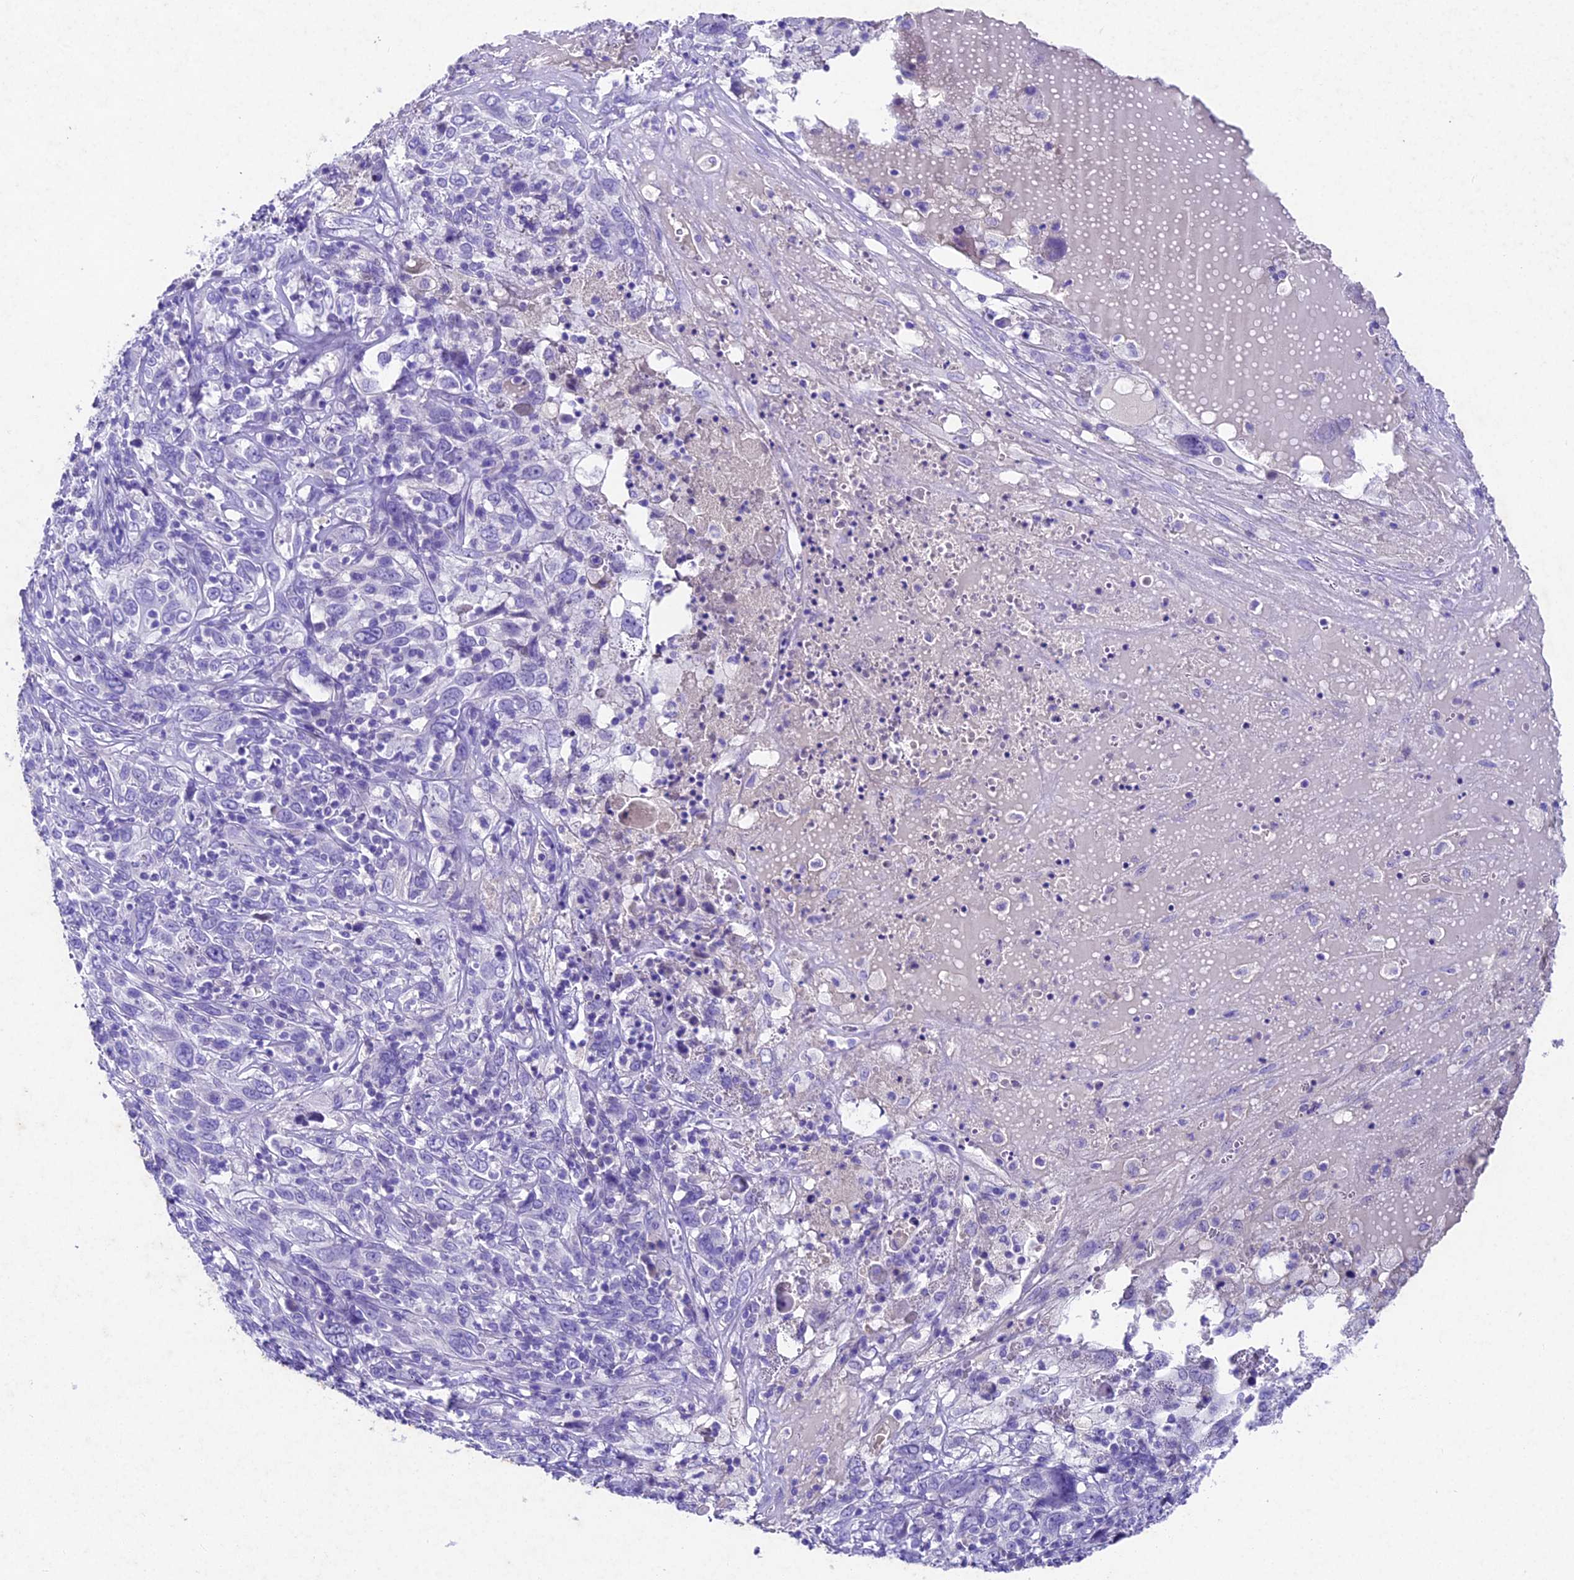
{"staining": {"intensity": "negative", "quantity": "none", "location": "none"}, "tissue": "cervical cancer", "cell_type": "Tumor cells", "image_type": "cancer", "snomed": [{"axis": "morphology", "description": "Squamous cell carcinoma, NOS"}, {"axis": "topography", "description": "Cervix"}], "caption": "This is an immunohistochemistry micrograph of human cervical cancer (squamous cell carcinoma). There is no expression in tumor cells.", "gene": "IFT140", "patient": {"sex": "female", "age": 46}}